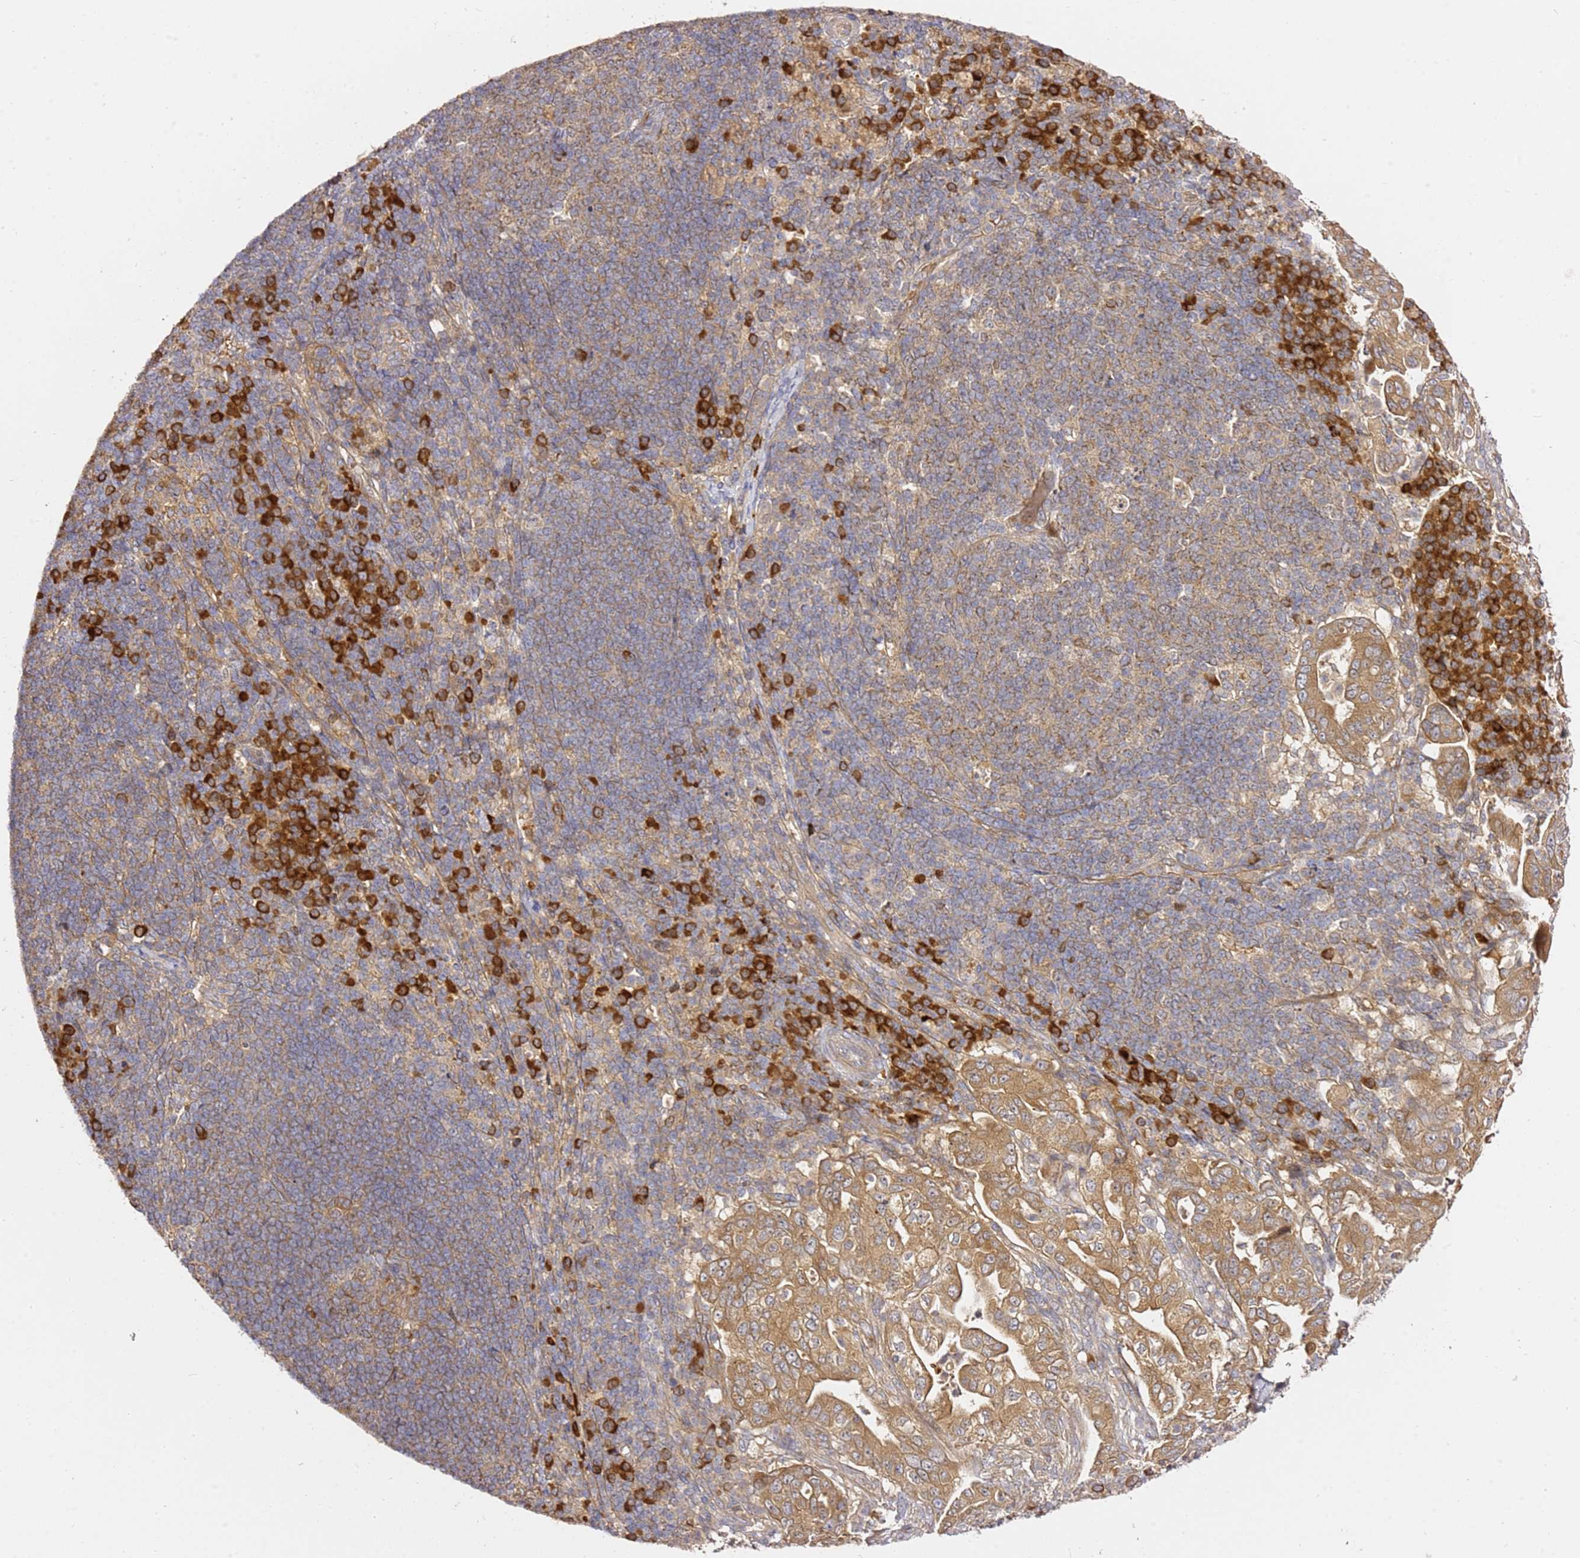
{"staining": {"intensity": "moderate", "quantity": ">75%", "location": "cytoplasmic/membranous"}, "tissue": "pancreatic cancer", "cell_type": "Tumor cells", "image_type": "cancer", "snomed": [{"axis": "morphology", "description": "Normal tissue, NOS"}, {"axis": "morphology", "description": "Adenocarcinoma, NOS"}, {"axis": "topography", "description": "Lymph node"}, {"axis": "topography", "description": "Pancreas"}], "caption": "Protein analysis of adenocarcinoma (pancreatic) tissue reveals moderate cytoplasmic/membranous expression in approximately >75% of tumor cells.", "gene": "OSBPL2", "patient": {"sex": "female", "age": 67}}